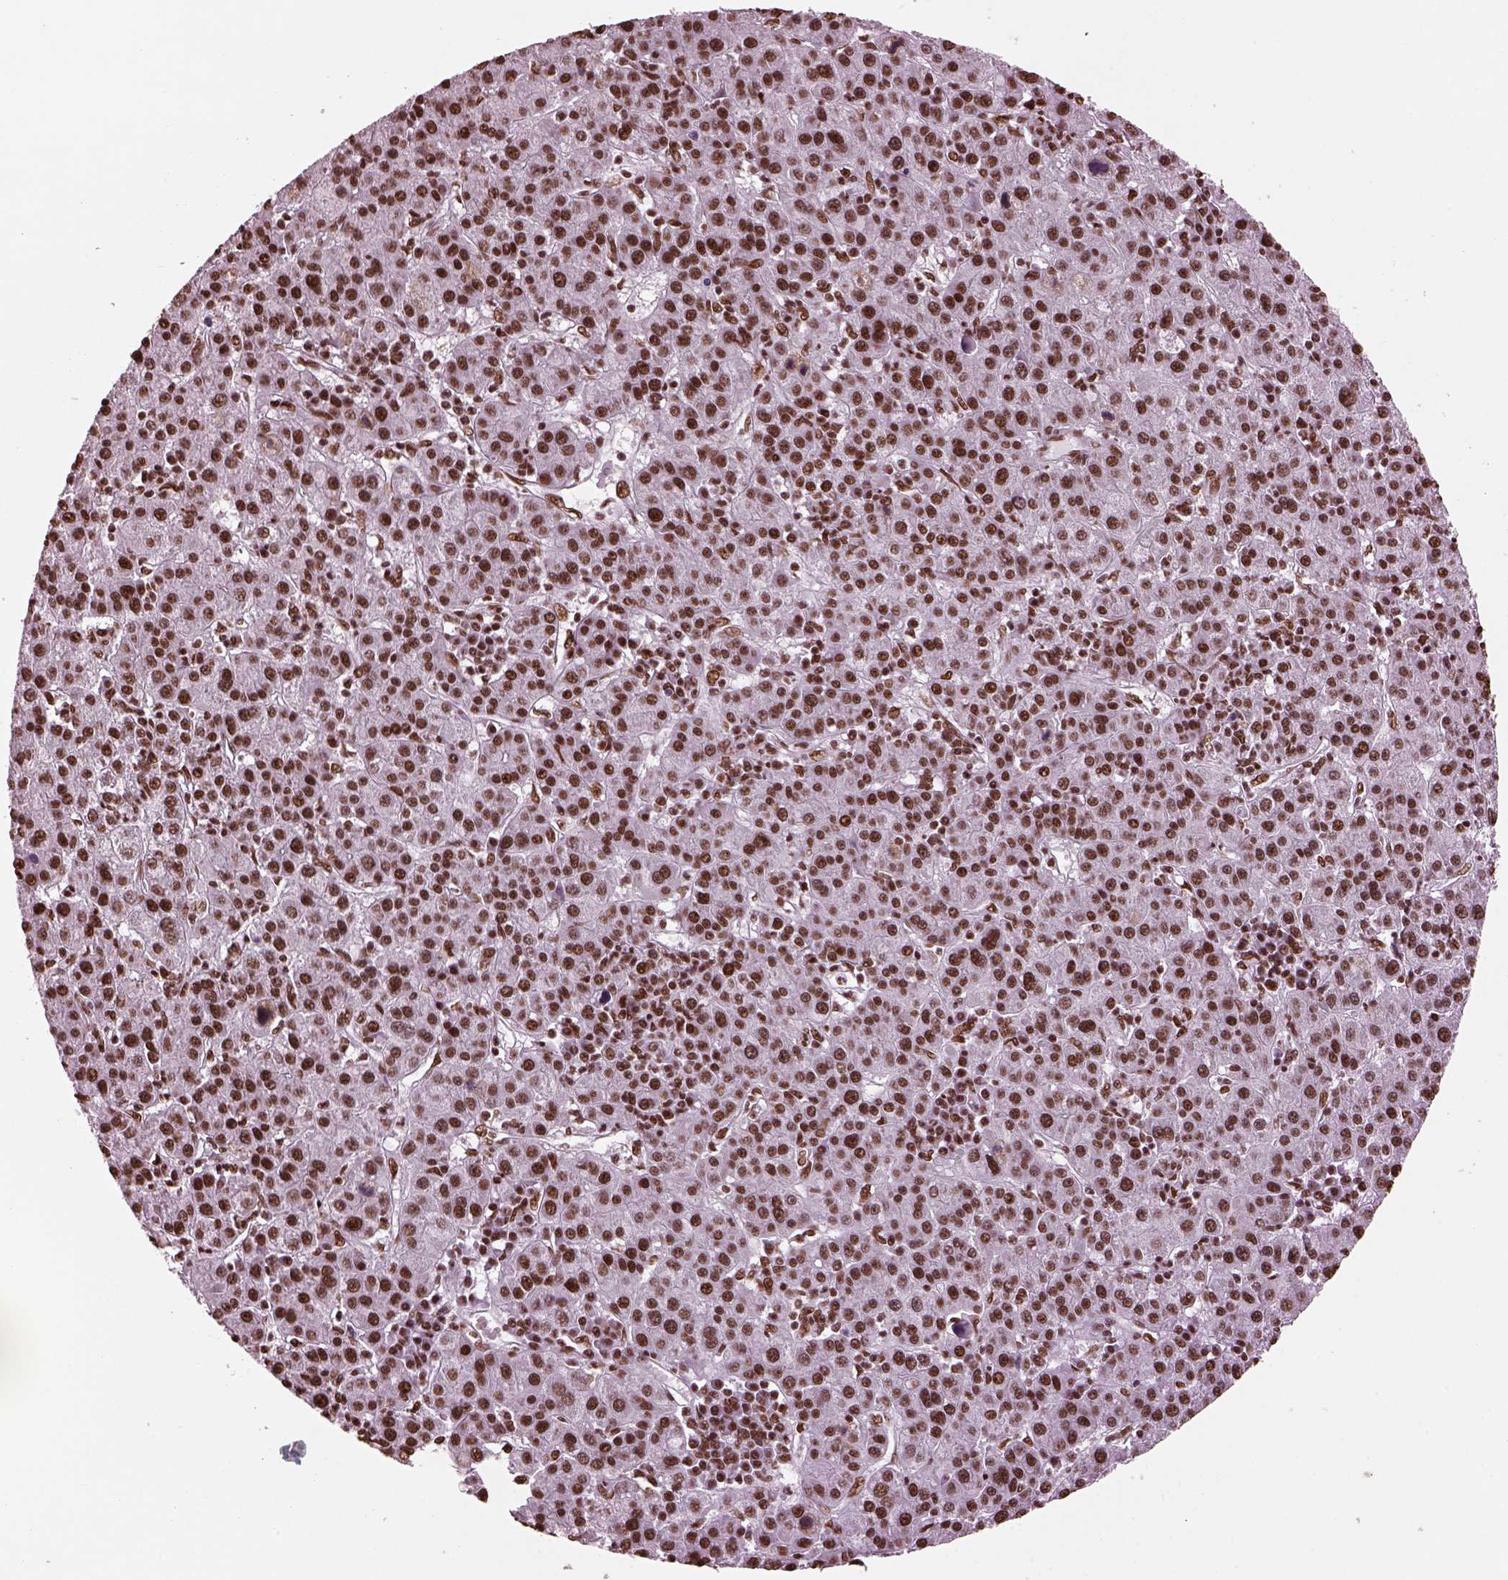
{"staining": {"intensity": "strong", "quantity": ">75%", "location": "nuclear"}, "tissue": "liver cancer", "cell_type": "Tumor cells", "image_type": "cancer", "snomed": [{"axis": "morphology", "description": "Carcinoma, Hepatocellular, NOS"}, {"axis": "topography", "description": "Liver"}], "caption": "Liver hepatocellular carcinoma stained with IHC exhibits strong nuclear positivity in about >75% of tumor cells.", "gene": "CBFA2T3", "patient": {"sex": "female", "age": 60}}